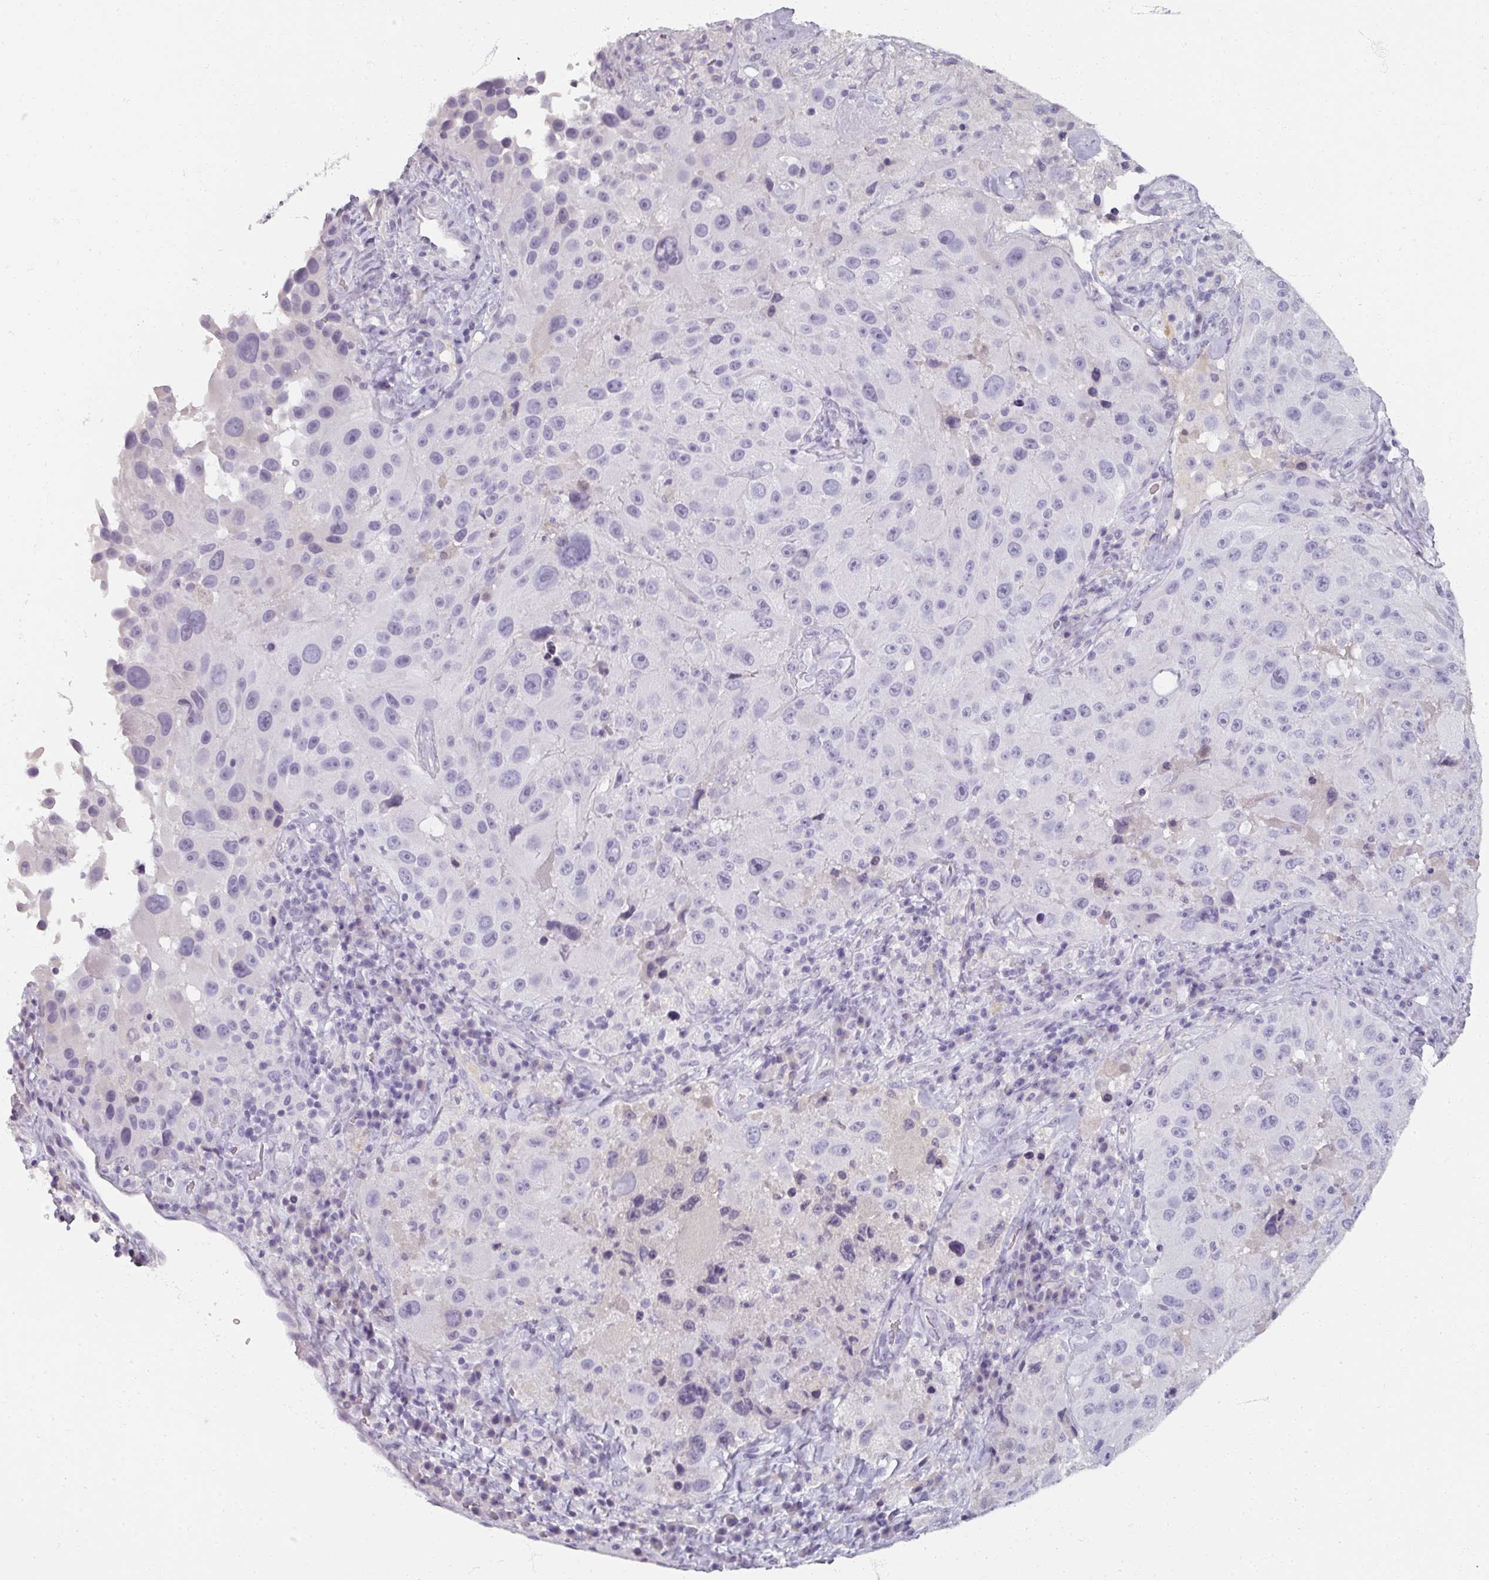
{"staining": {"intensity": "negative", "quantity": "none", "location": "none"}, "tissue": "melanoma", "cell_type": "Tumor cells", "image_type": "cancer", "snomed": [{"axis": "morphology", "description": "Malignant melanoma, Metastatic site"}, {"axis": "topography", "description": "Lymph node"}], "caption": "Tumor cells are negative for protein expression in human melanoma. (DAB immunohistochemistry (IHC) with hematoxylin counter stain).", "gene": "REG3G", "patient": {"sex": "male", "age": 62}}